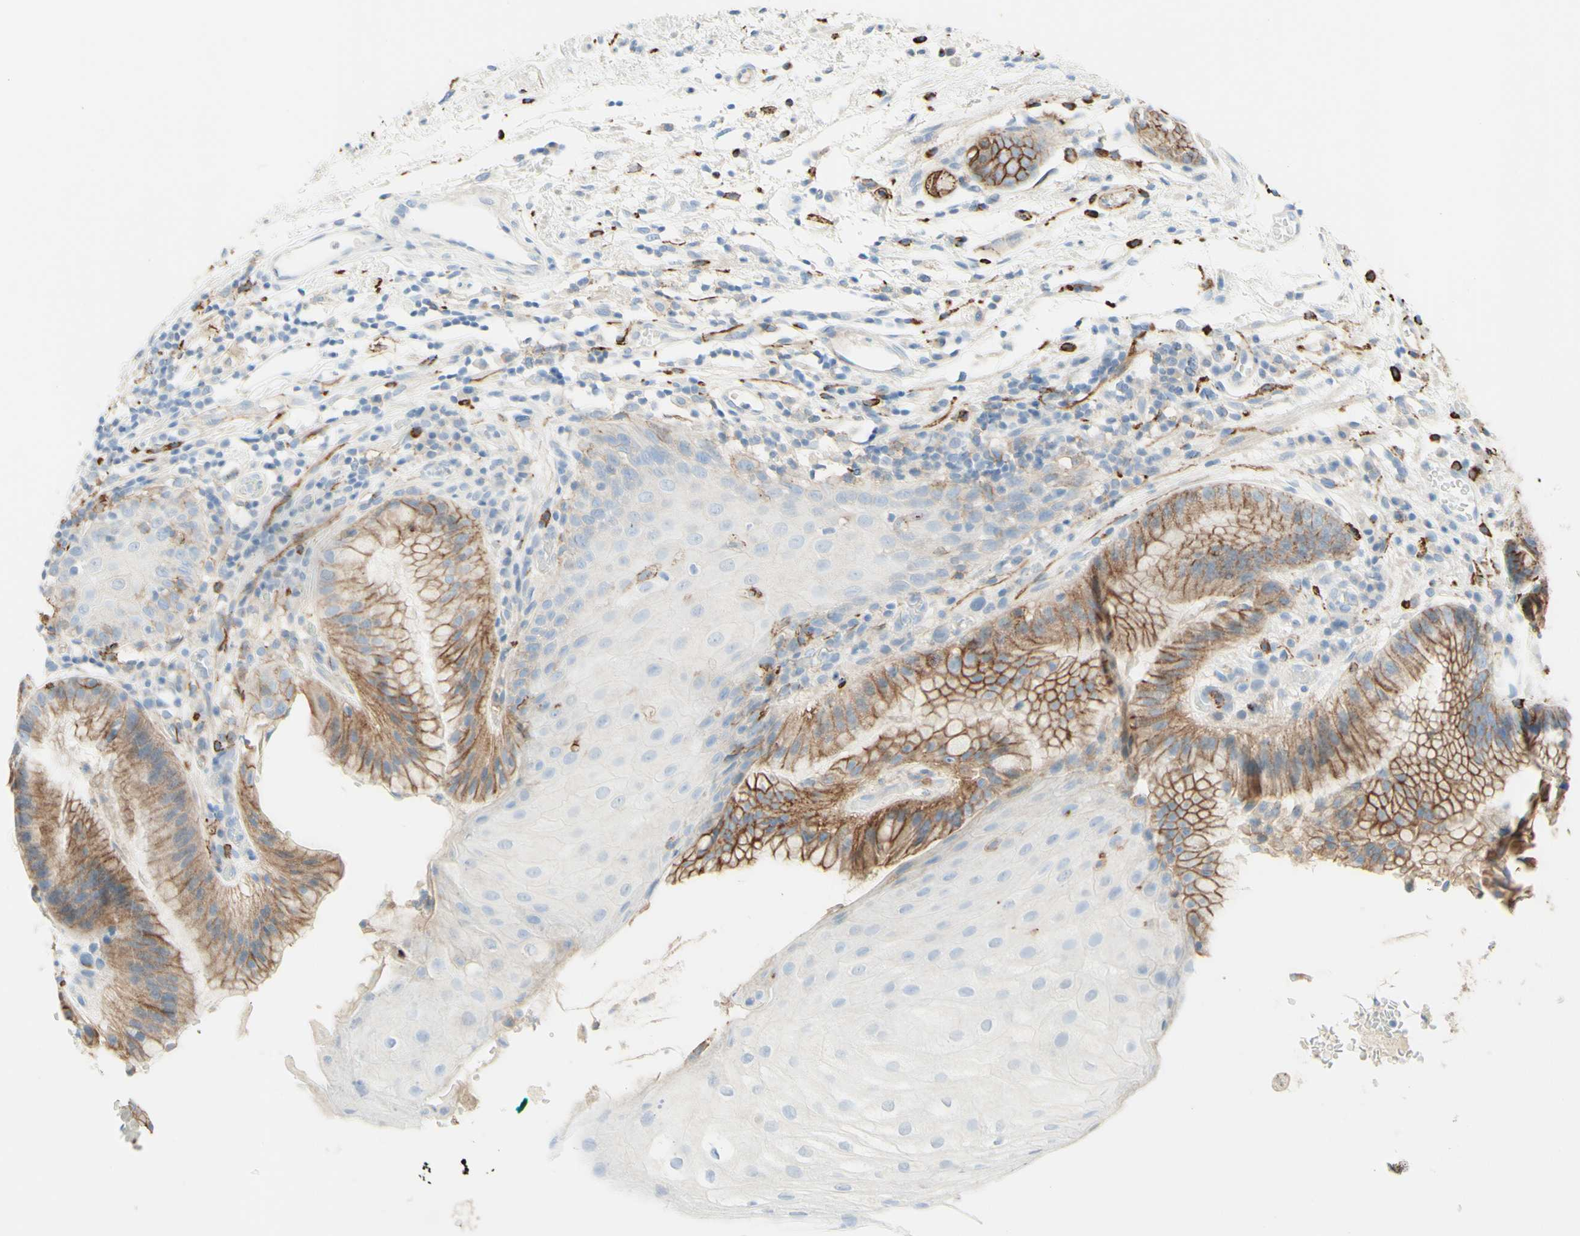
{"staining": {"intensity": "strong", "quantity": ">75%", "location": "cytoplasmic/membranous"}, "tissue": "stomach", "cell_type": "Glandular cells", "image_type": "normal", "snomed": [{"axis": "morphology", "description": "Normal tissue, NOS"}, {"axis": "topography", "description": "Stomach, upper"}], "caption": "DAB immunohistochemical staining of unremarkable human stomach demonstrates strong cytoplasmic/membranous protein expression in approximately >75% of glandular cells.", "gene": "ALCAM", "patient": {"sex": "male", "age": 72}}